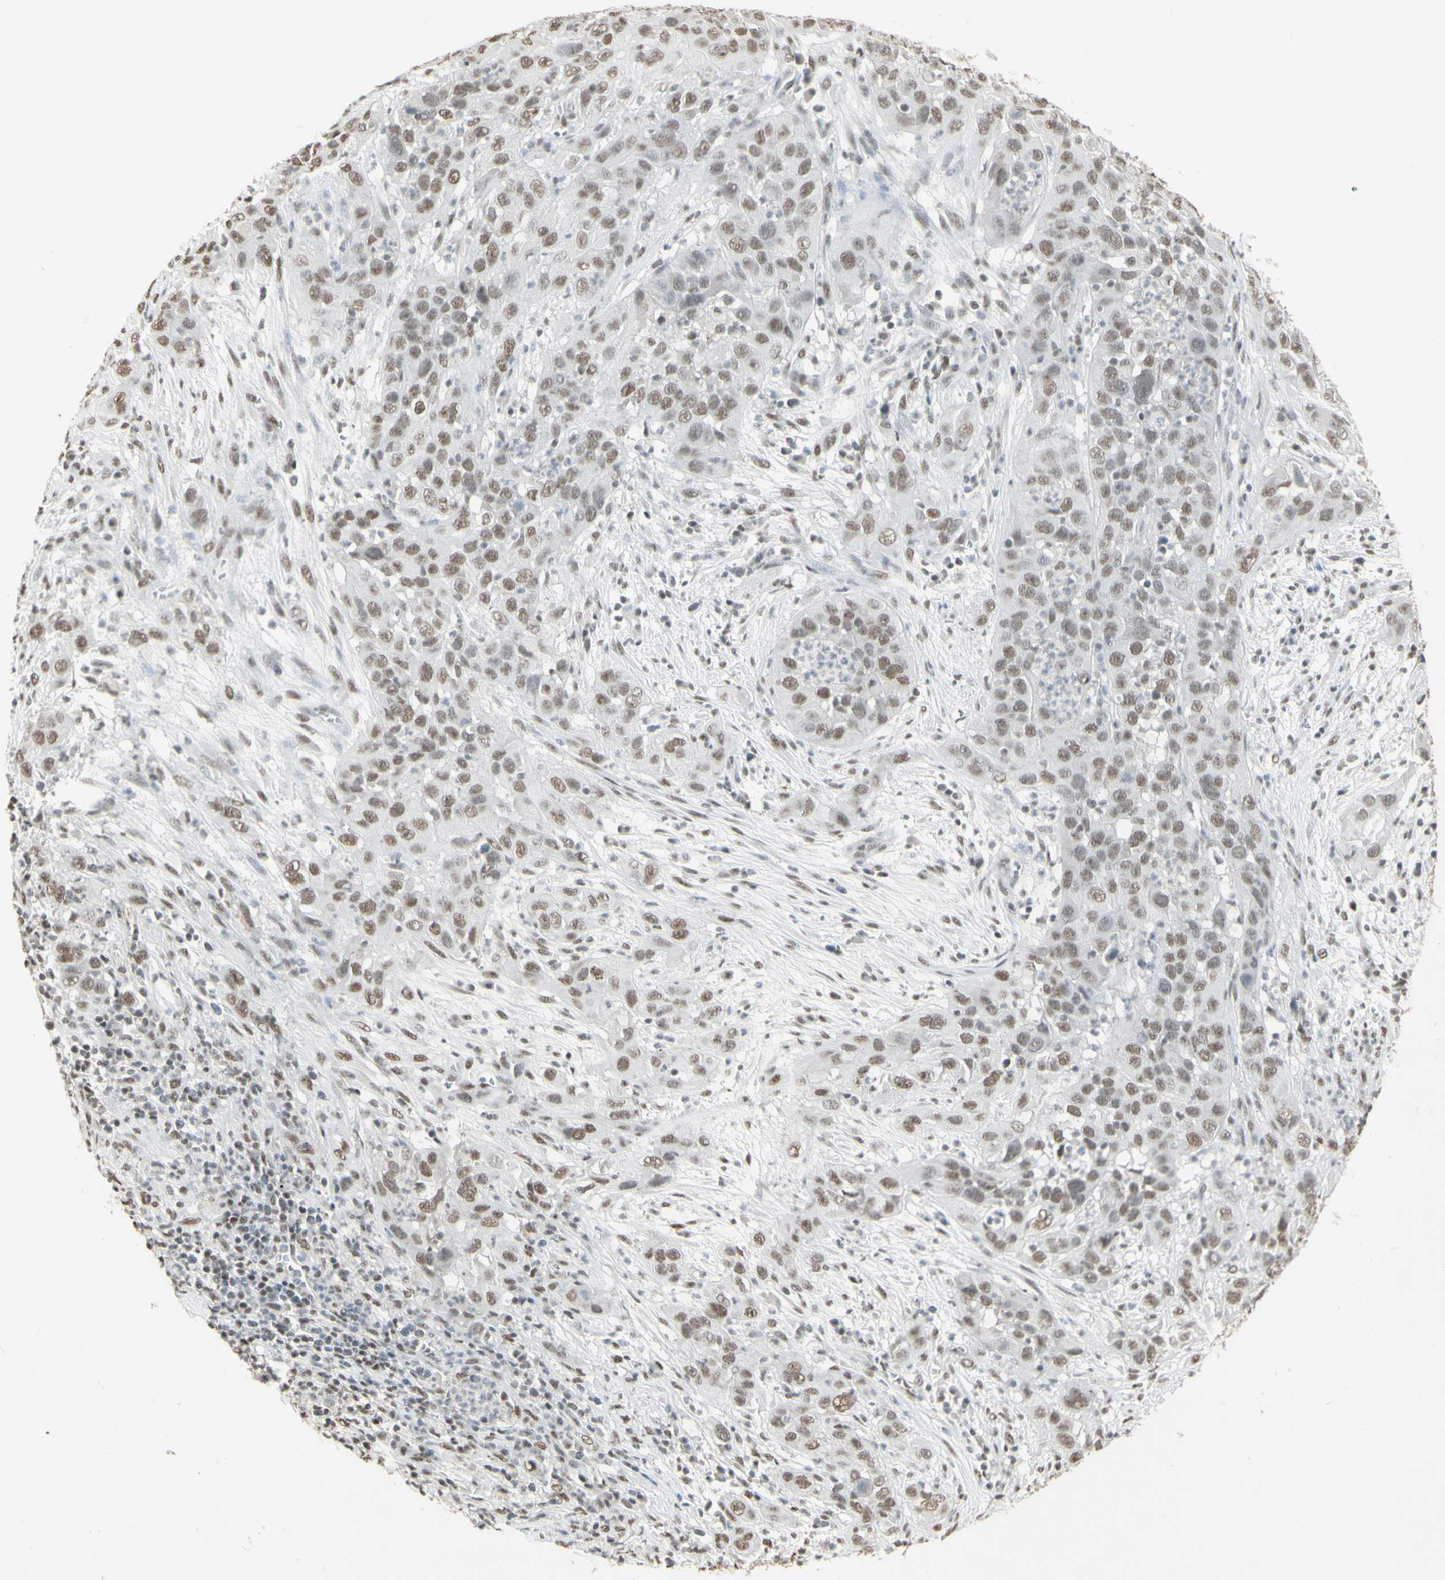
{"staining": {"intensity": "moderate", "quantity": ">75%", "location": "nuclear"}, "tissue": "cervical cancer", "cell_type": "Tumor cells", "image_type": "cancer", "snomed": [{"axis": "morphology", "description": "Squamous cell carcinoma, NOS"}, {"axis": "topography", "description": "Cervix"}], "caption": "Immunohistochemistry (DAB (3,3'-diaminobenzidine)) staining of cervical squamous cell carcinoma displays moderate nuclear protein staining in about >75% of tumor cells.", "gene": "TRIM28", "patient": {"sex": "female", "age": 32}}